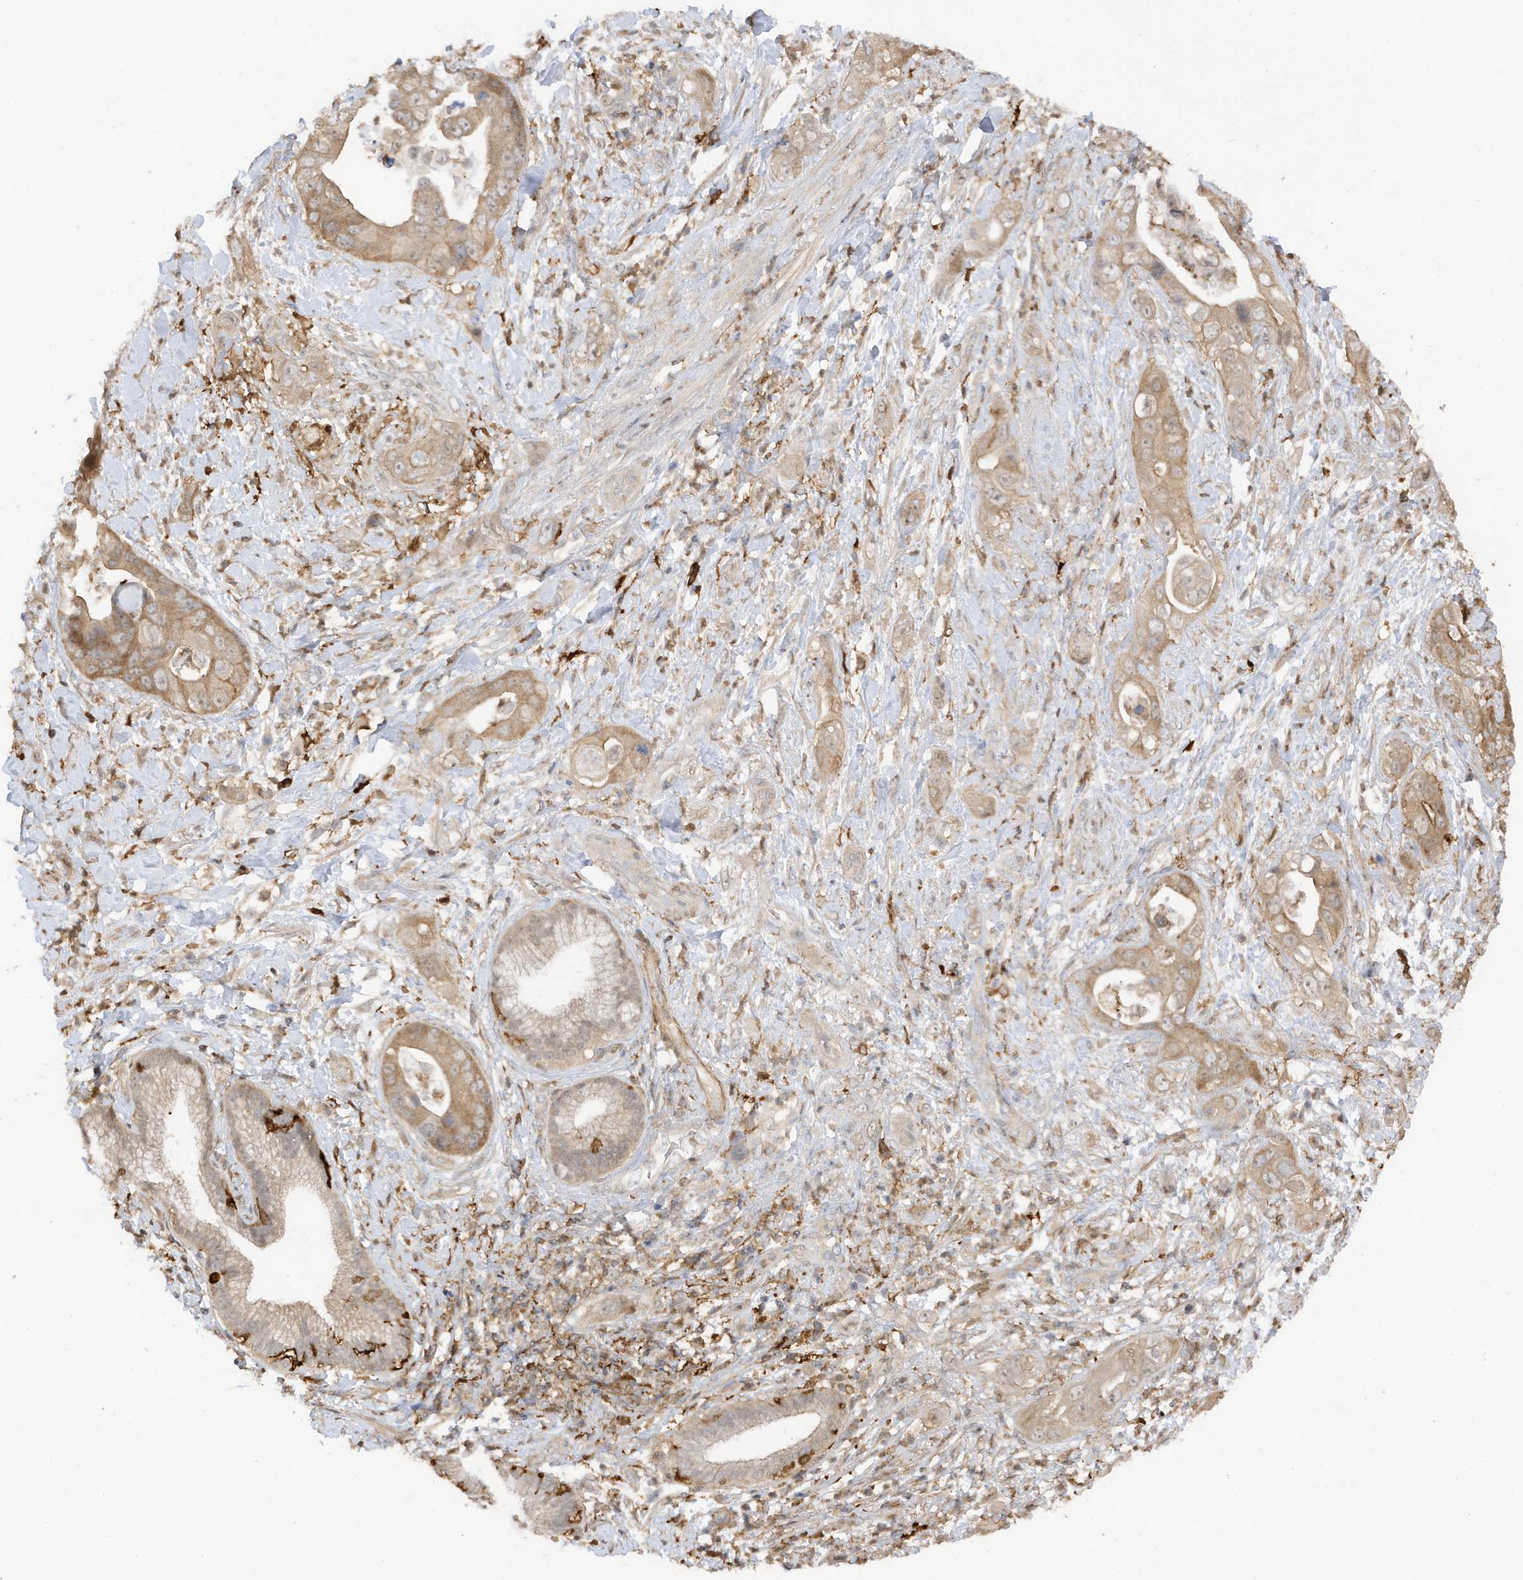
{"staining": {"intensity": "moderate", "quantity": ">75%", "location": "cytoplasmic/membranous"}, "tissue": "pancreatic cancer", "cell_type": "Tumor cells", "image_type": "cancer", "snomed": [{"axis": "morphology", "description": "Adenocarcinoma, NOS"}, {"axis": "topography", "description": "Pancreas"}], "caption": "DAB (3,3'-diaminobenzidine) immunohistochemical staining of human adenocarcinoma (pancreatic) shows moderate cytoplasmic/membranous protein staining in about >75% of tumor cells. The staining was performed using DAB (3,3'-diaminobenzidine) to visualize the protein expression in brown, while the nuclei were stained in blue with hematoxylin (Magnification: 20x).", "gene": "PHACTR2", "patient": {"sex": "female", "age": 78}}